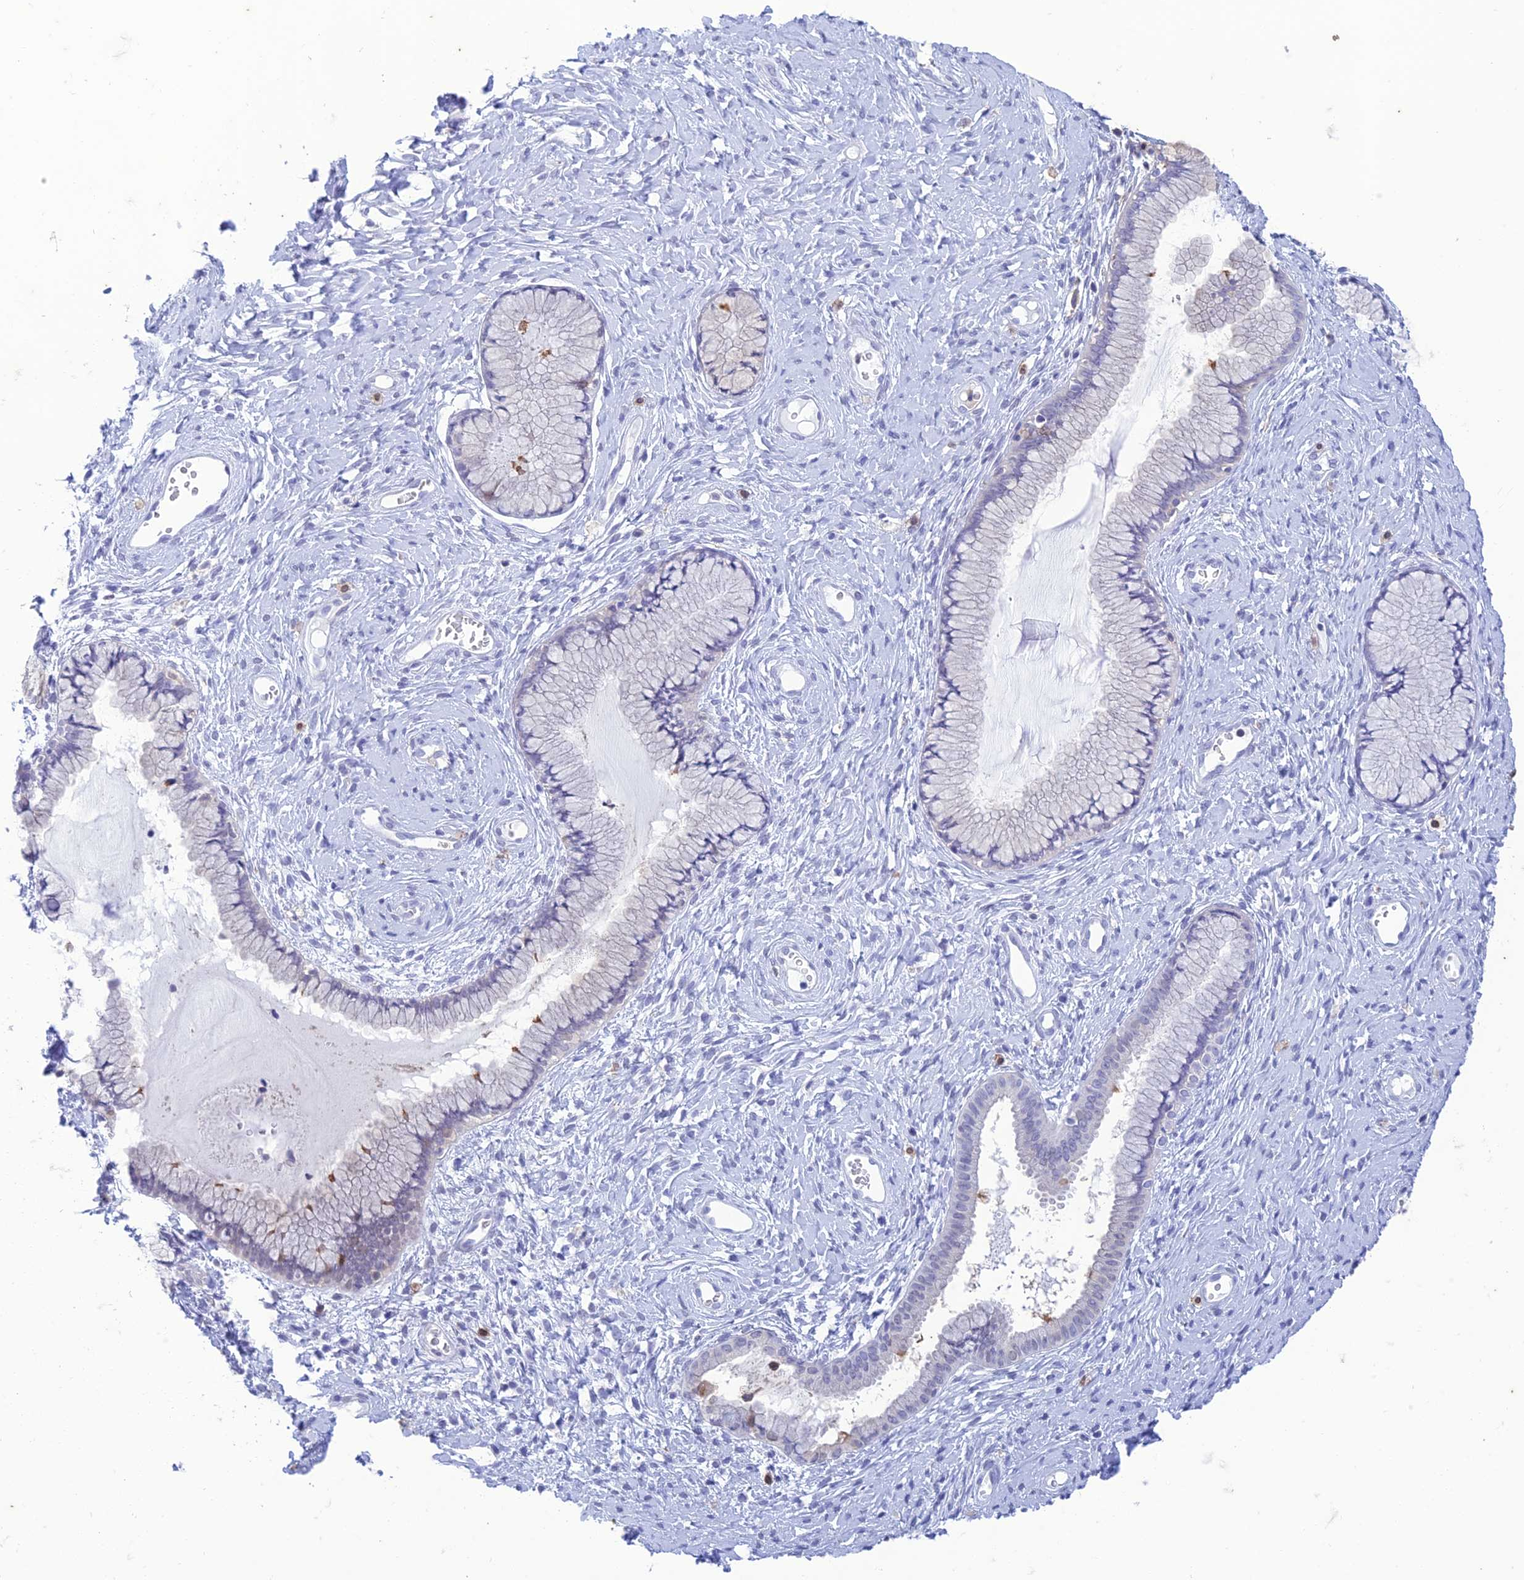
{"staining": {"intensity": "weak", "quantity": "<25%", "location": "cytoplasmic/membranous"}, "tissue": "cervix", "cell_type": "Glandular cells", "image_type": "normal", "snomed": [{"axis": "morphology", "description": "Normal tissue, NOS"}, {"axis": "topography", "description": "Cervix"}], "caption": "Immunohistochemistry (IHC) image of unremarkable cervix stained for a protein (brown), which shows no expression in glandular cells. (DAB (3,3'-diaminobenzidine) IHC visualized using brightfield microscopy, high magnification).", "gene": "FGF7", "patient": {"sex": "female", "age": 42}}